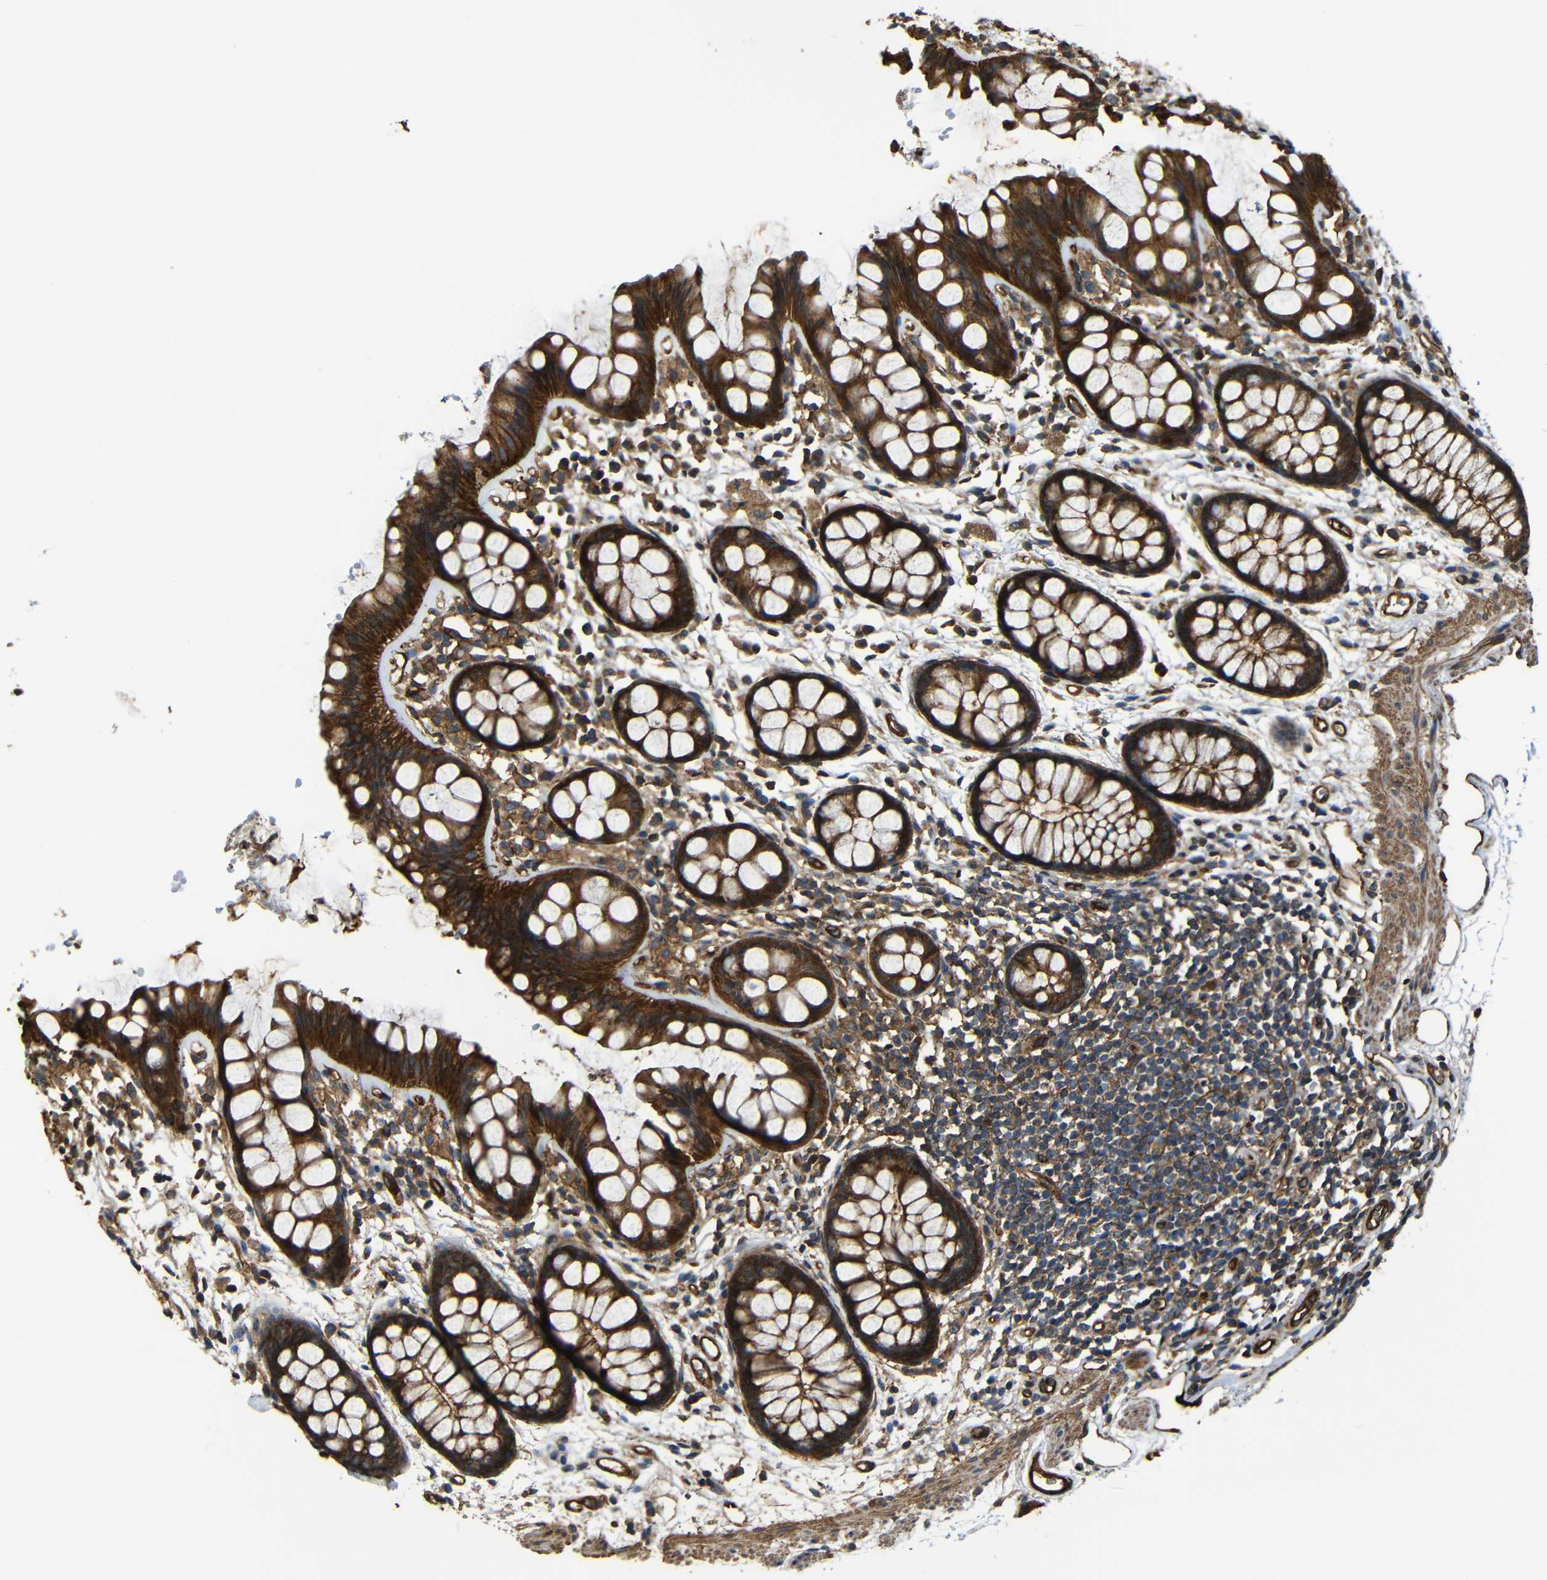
{"staining": {"intensity": "strong", "quantity": ">75%", "location": "cytoplasmic/membranous"}, "tissue": "rectum", "cell_type": "Glandular cells", "image_type": "normal", "snomed": [{"axis": "morphology", "description": "Normal tissue, NOS"}, {"axis": "topography", "description": "Rectum"}], "caption": "A photomicrograph of human rectum stained for a protein reveals strong cytoplasmic/membranous brown staining in glandular cells. (DAB IHC with brightfield microscopy, high magnification).", "gene": "PTCH1", "patient": {"sex": "female", "age": 66}}